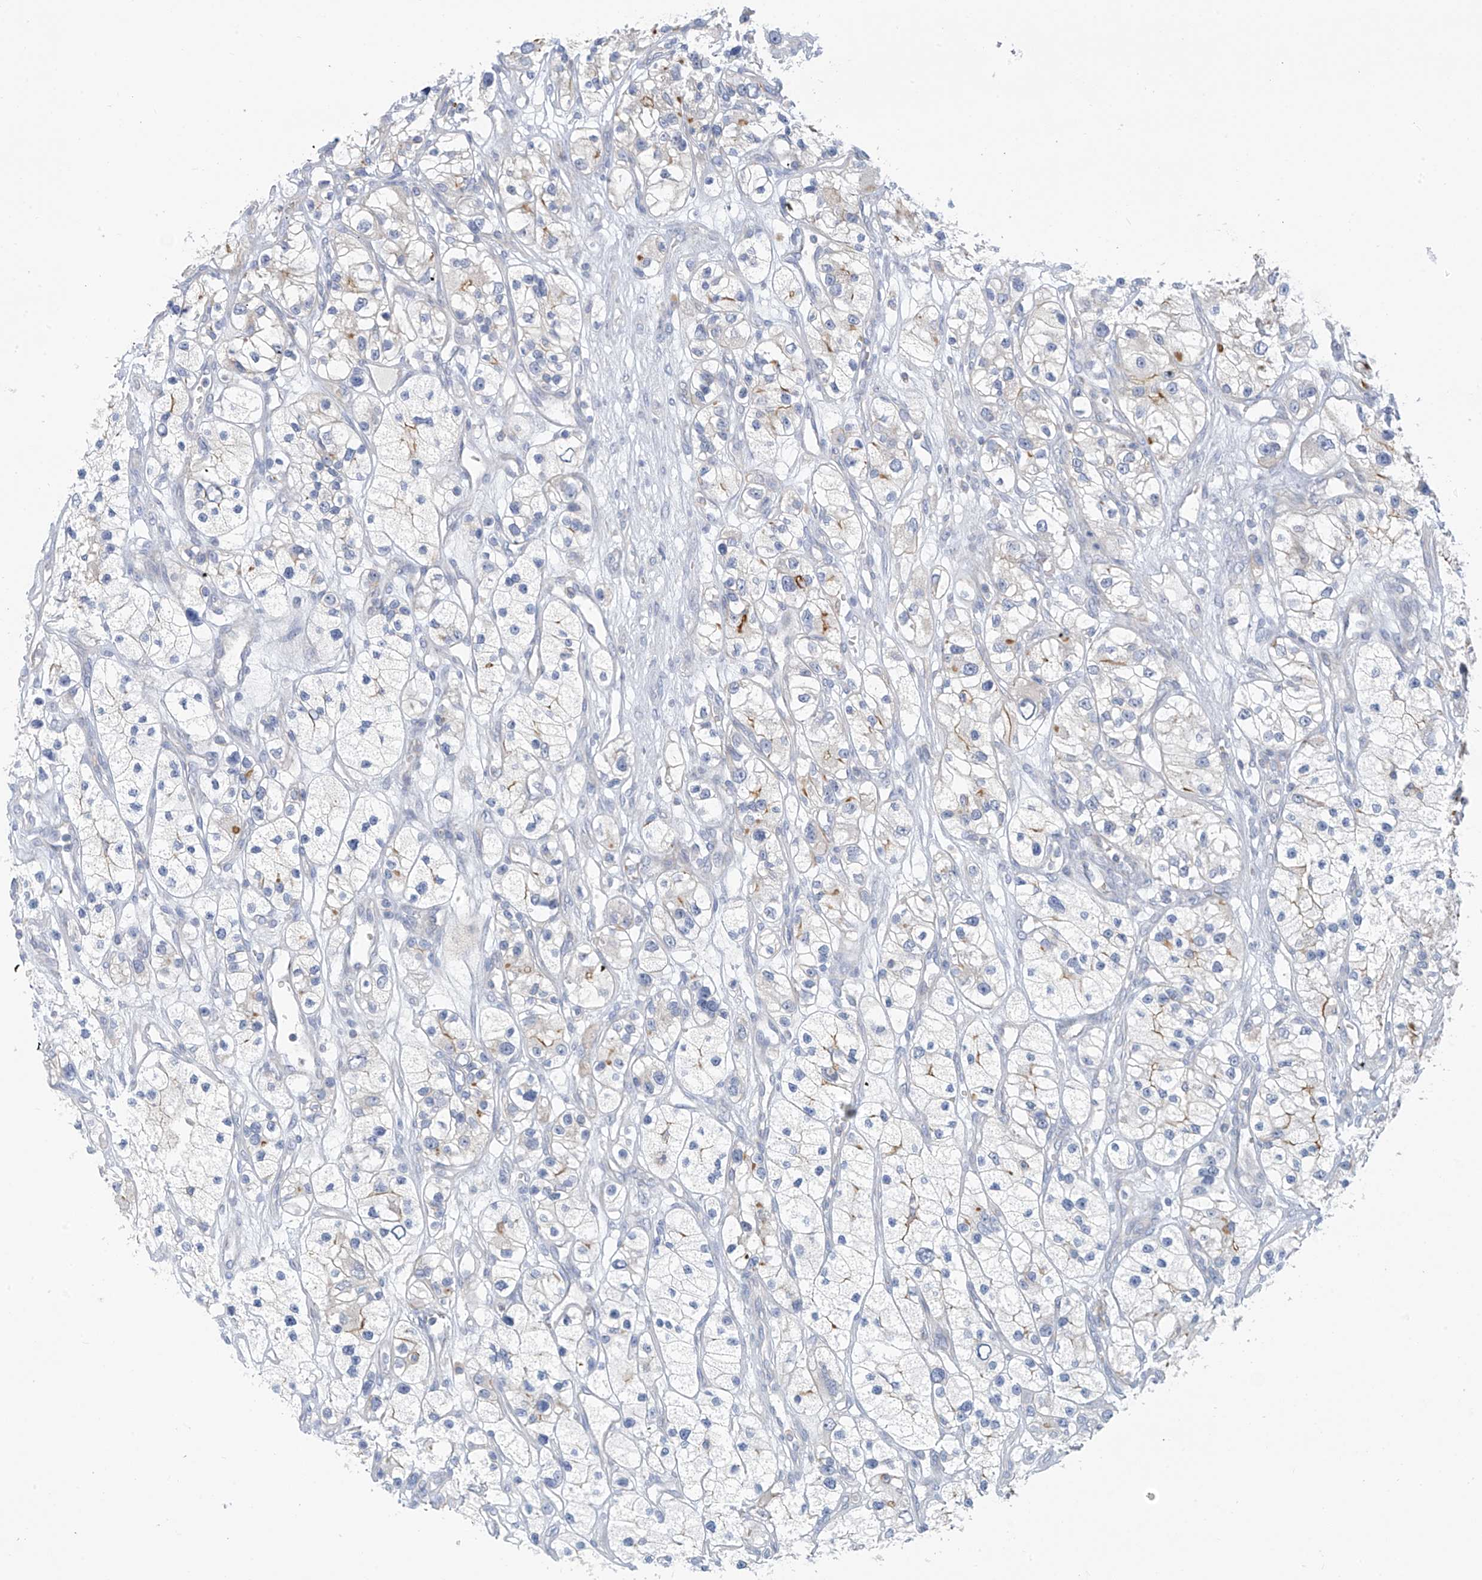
{"staining": {"intensity": "weak", "quantity": "<25%", "location": "cytoplasmic/membranous"}, "tissue": "renal cancer", "cell_type": "Tumor cells", "image_type": "cancer", "snomed": [{"axis": "morphology", "description": "Adenocarcinoma, NOS"}, {"axis": "topography", "description": "Kidney"}], "caption": "A high-resolution micrograph shows IHC staining of renal cancer, which demonstrates no significant expression in tumor cells.", "gene": "SLC6A12", "patient": {"sex": "female", "age": 57}}